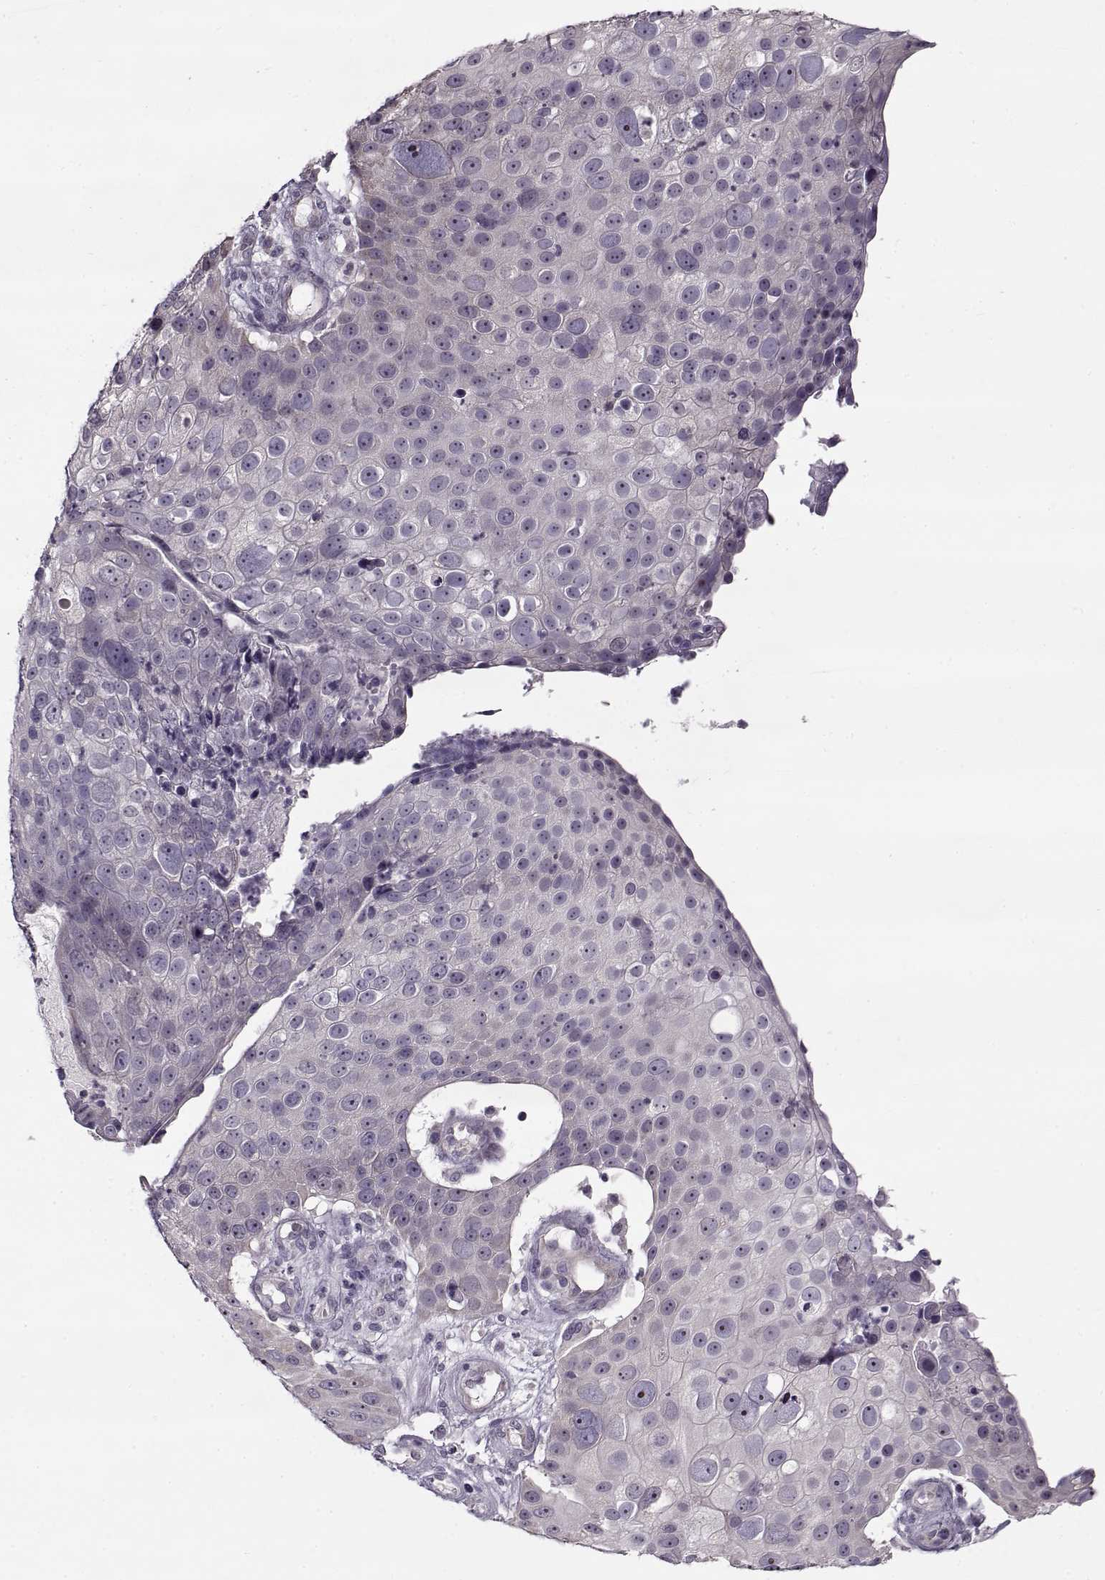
{"staining": {"intensity": "negative", "quantity": "none", "location": "none"}, "tissue": "skin cancer", "cell_type": "Tumor cells", "image_type": "cancer", "snomed": [{"axis": "morphology", "description": "Squamous cell carcinoma, NOS"}, {"axis": "topography", "description": "Skin"}], "caption": "IHC of skin squamous cell carcinoma reveals no positivity in tumor cells.", "gene": "PNMT", "patient": {"sex": "male", "age": 71}}